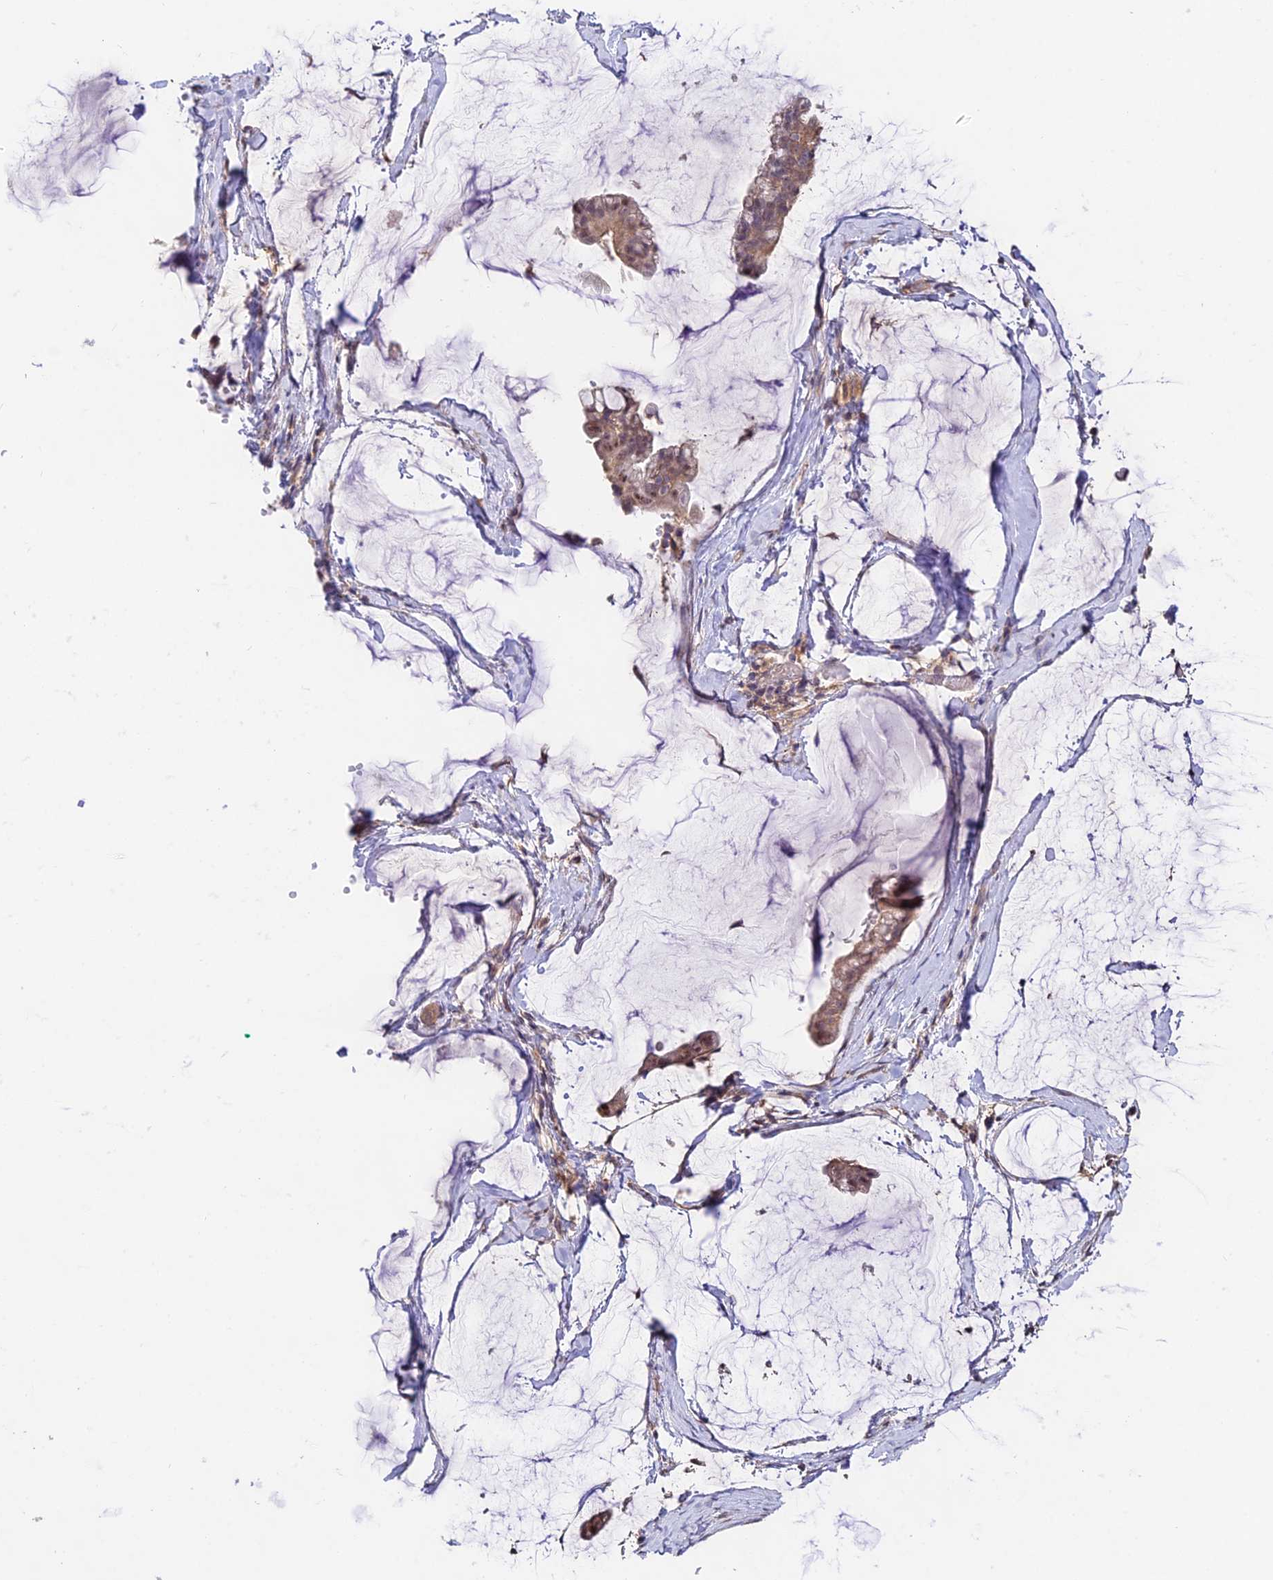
{"staining": {"intensity": "weak", "quantity": ">75%", "location": "cytoplasmic/membranous"}, "tissue": "ovarian cancer", "cell_type": "Tumor cells", "image_type": "cancer", "snomed": [{"axis": "morphology", "description": "Cystadenocarcinoma, mucinous, NOS"}, {"axis": "topography", "description": "Ovary"}], "caption": "A high-resolution micrograph shows immunohistochemistry staining of ovarian cancer, which exhibits weak cytoplasmic/membranous expression in approximately >75% of tumor cells.", "gene": "CLCF1", "patient": {"sex": "female", "age": 73}}